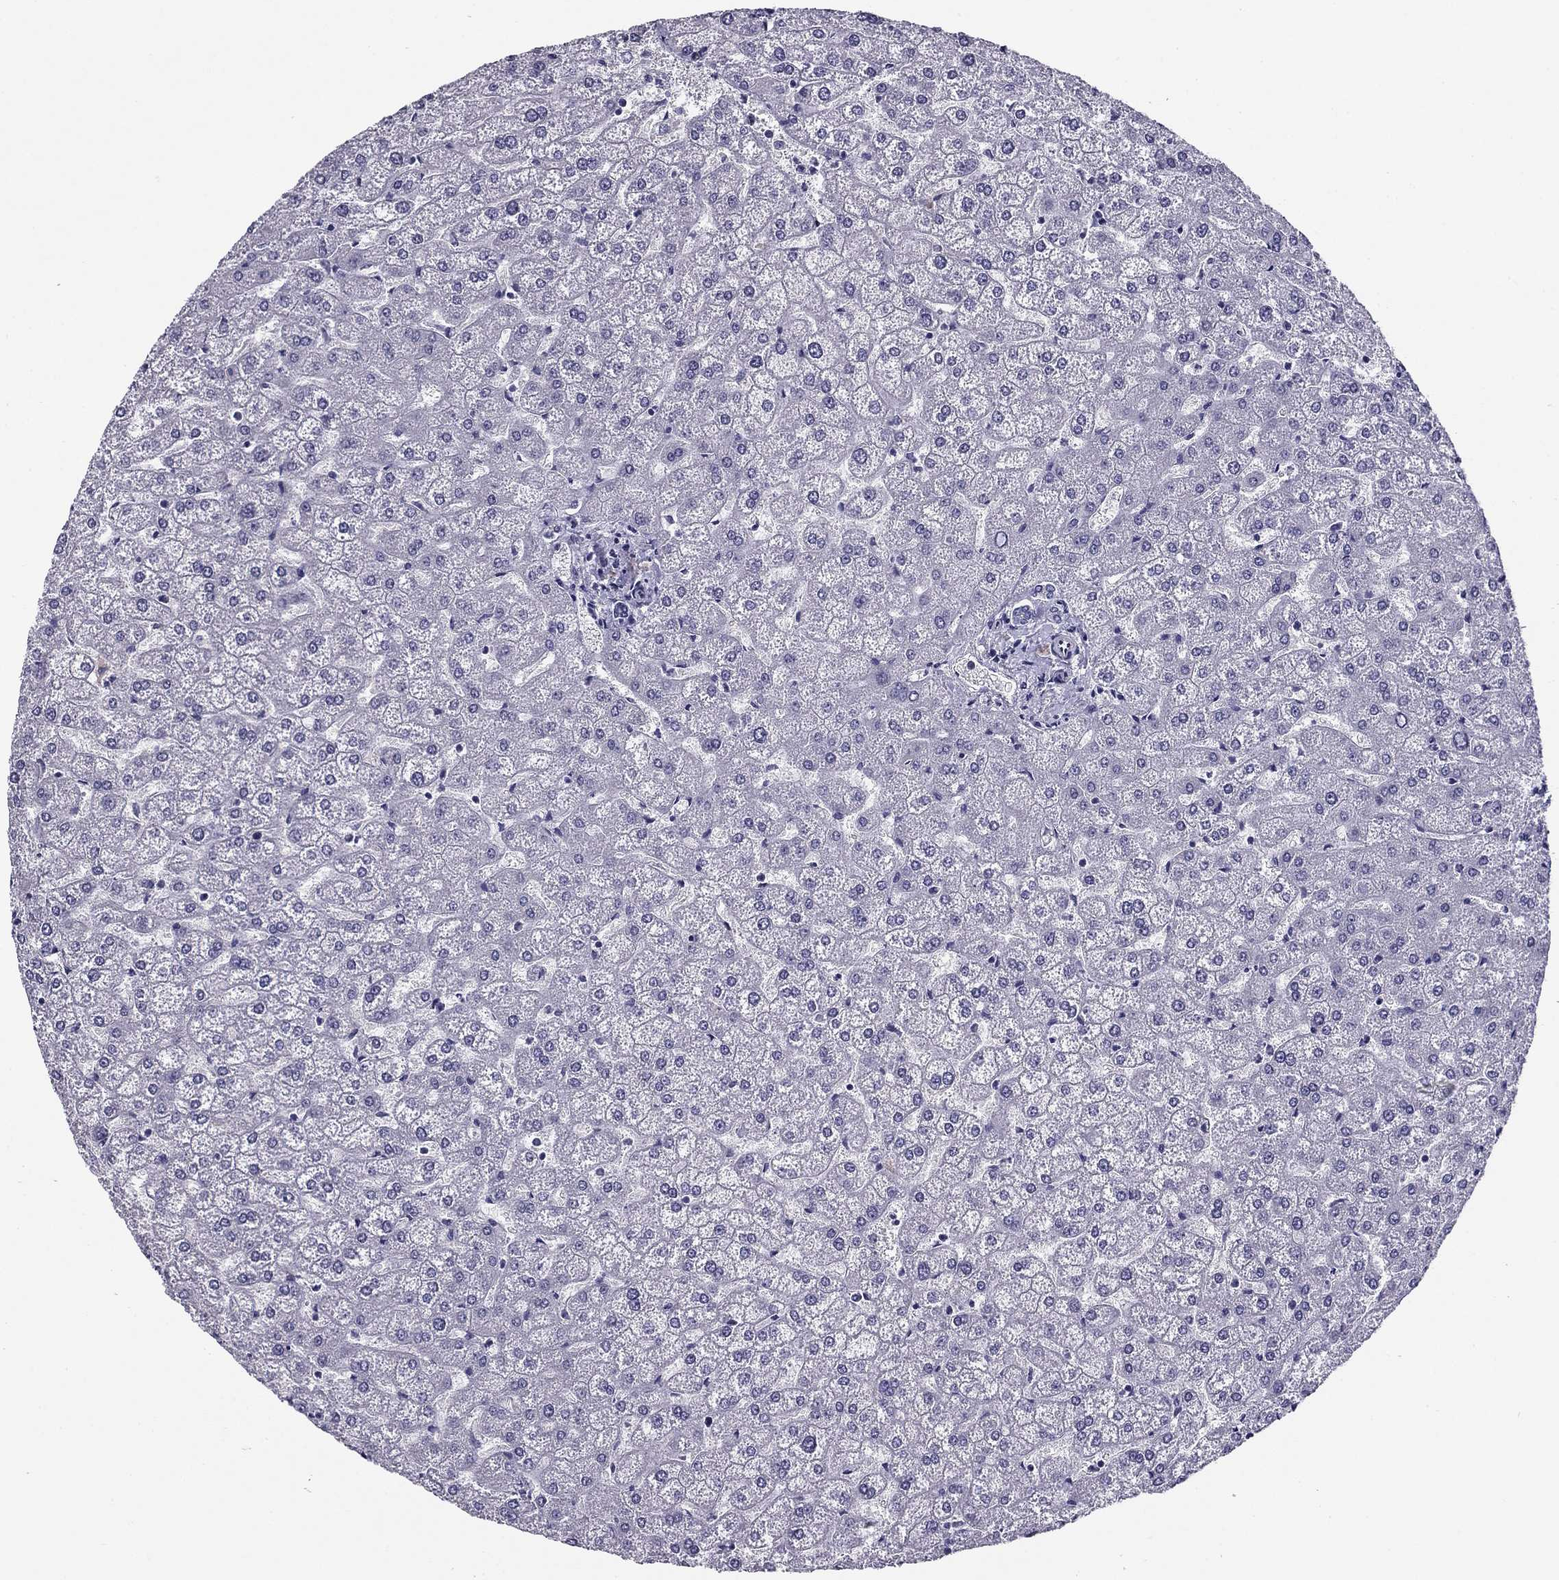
{"staining": {"intensity": "negative", "quantity": "none", "location": "none"}, "tissue": "liver", "cell_type": "Cholangiocytes", "image_type": "normal", "snomed": [{"axis": "morphology", "description": "Normal tissue, NOS"}, {"axis": "topography", "description": "Liver"}], "caption": "The image shows no significant staining in cholangiocytes of liver. Nuclei are stained in blue.", "gene": "FLNC", "patient": {"sex": "female", "age": 32}}